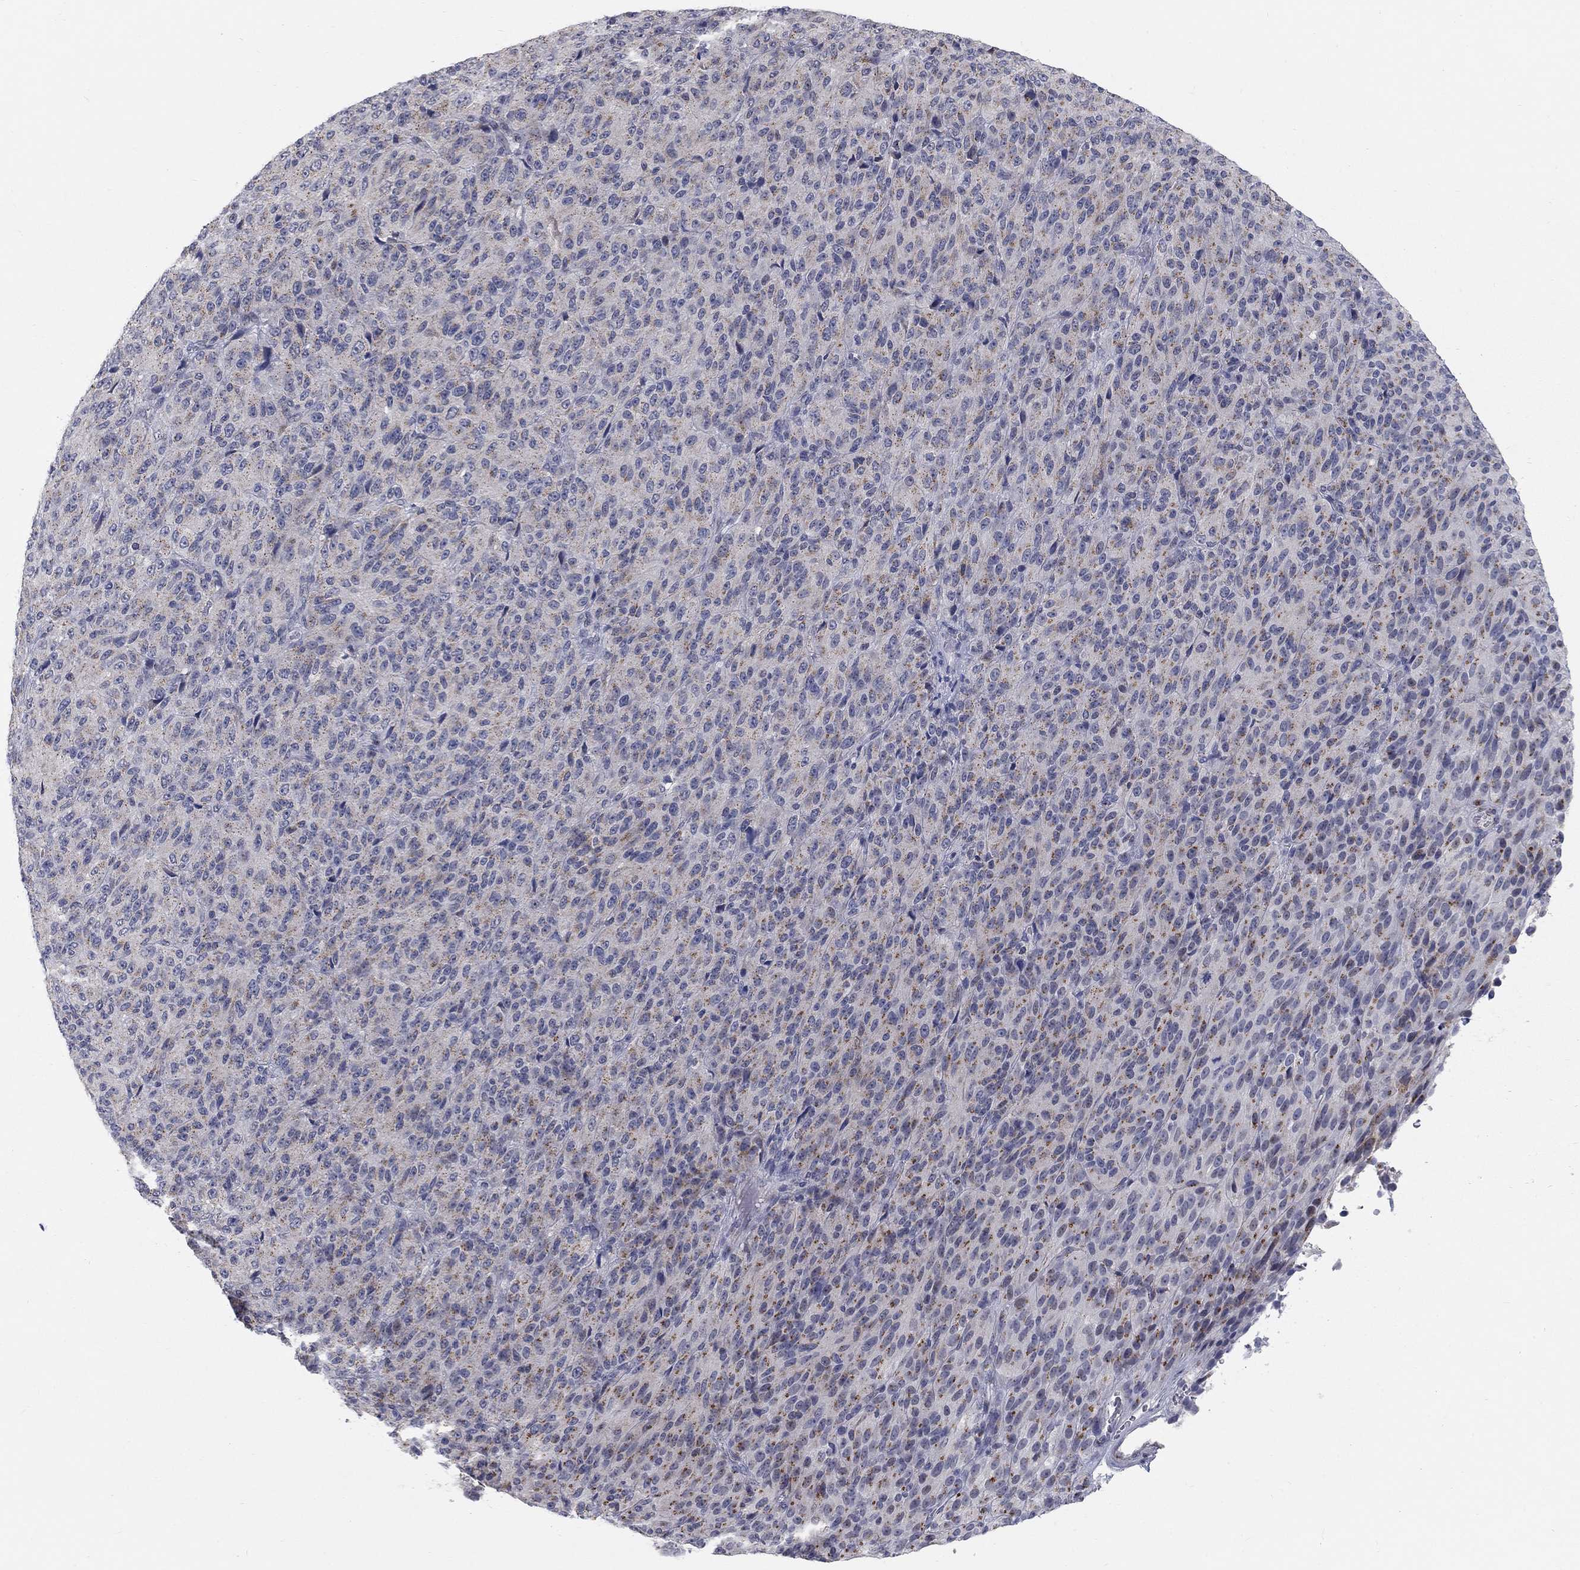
{"staining": {"intensity": "weak", "quantity": "25%-75%", "location": "cytoplasmic/membranous"}, "tissue": "melanoma", "cell_type": "Tumor cells", "image_type": "cancer", "snomed": [{"axis": "morphology", "description": "Malignant melanoma, Metastatic site"}, {"axis": "topography", "description": "Brain"}], "caption": "This is an image of IHC staining of malignant melanoma (metastatic site), which shows weak staining in the cytoplasmic/membranous of tumor cells.", "gene": "PANK3", "patient": {"sex": "female", "age": 56}}